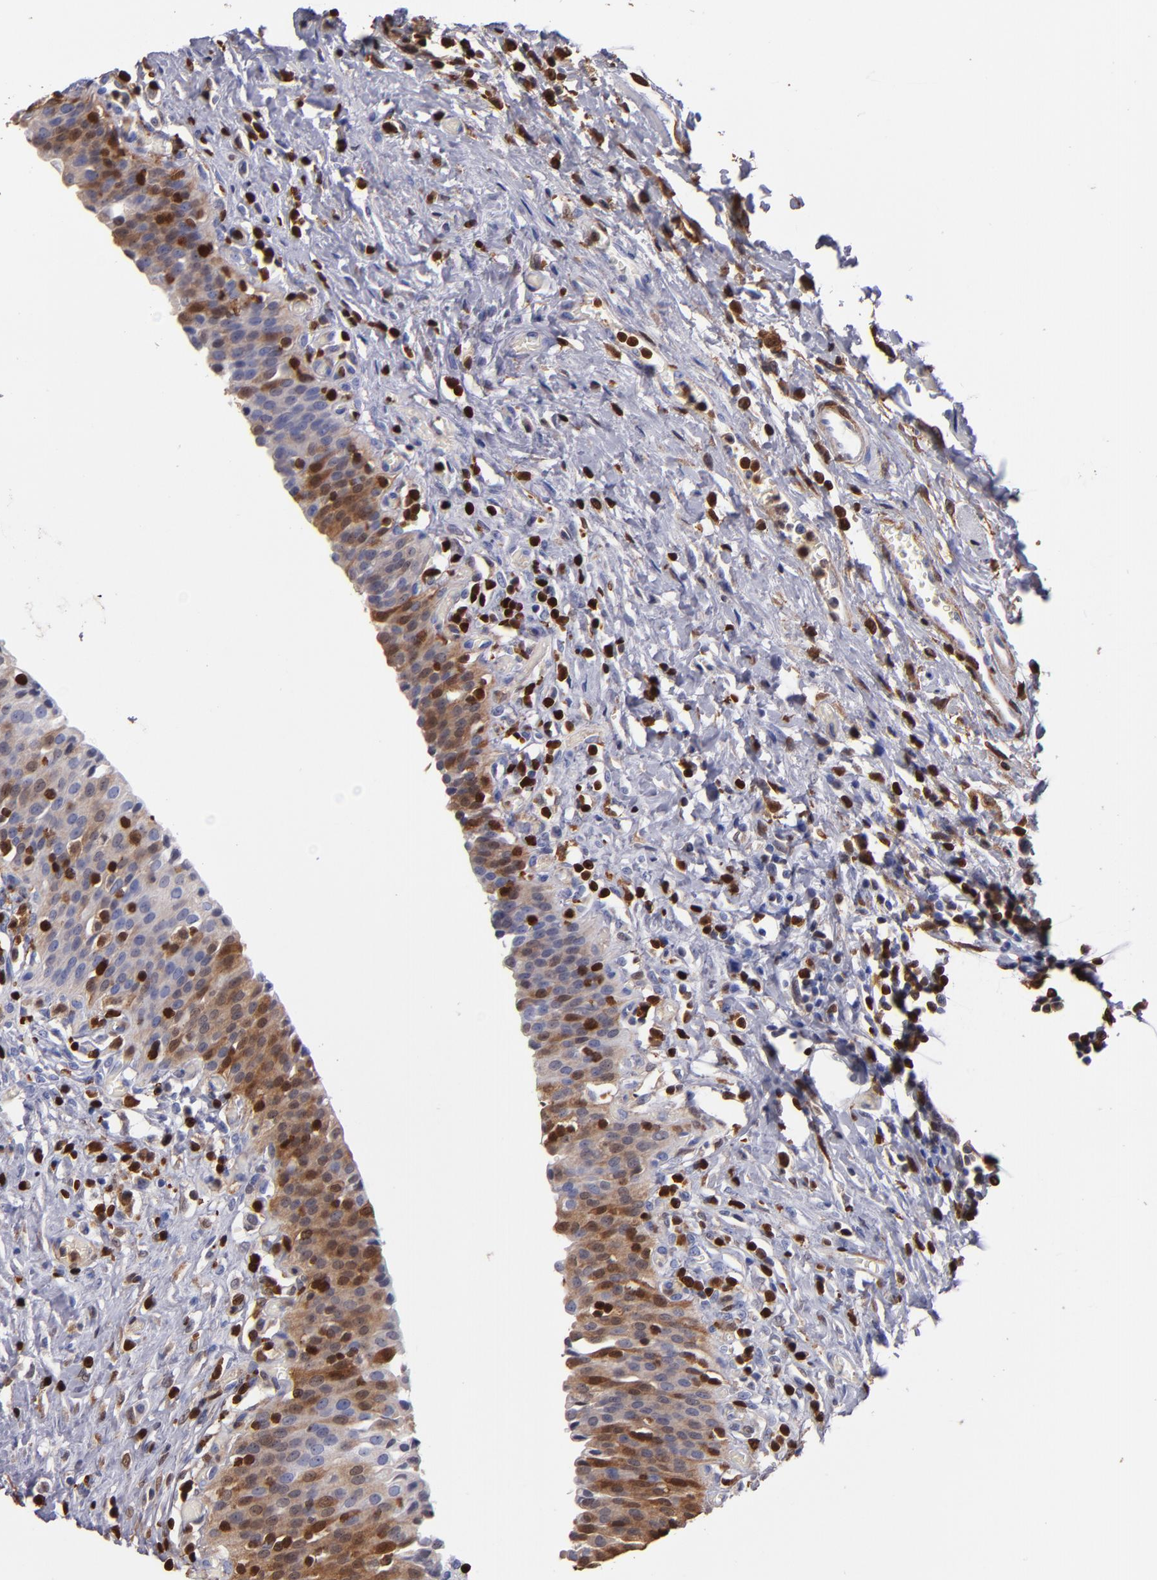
{"staining": {"intensity": "moderate", "quantity": "<25%", "location": "cytoplasmic/membranous"}, "tissue": "urinary bladder", "cell_type": "Urothelial cells", "image_type": "normal", "snomed": [{"axis": "morphology", "description": "Normal tissue, NOS"}, {"axis": "topography", "description": "Urinary bladder"}], "caption": "IHC histopathology image of benign human urinary bladder stained for a protein (brown), which reveals low levels of moderate cytoplasmic/membranous expression in about <25% of urothelial cells.", "gene": "S100A4", "patient": {"sex": "male", "age": 51}}